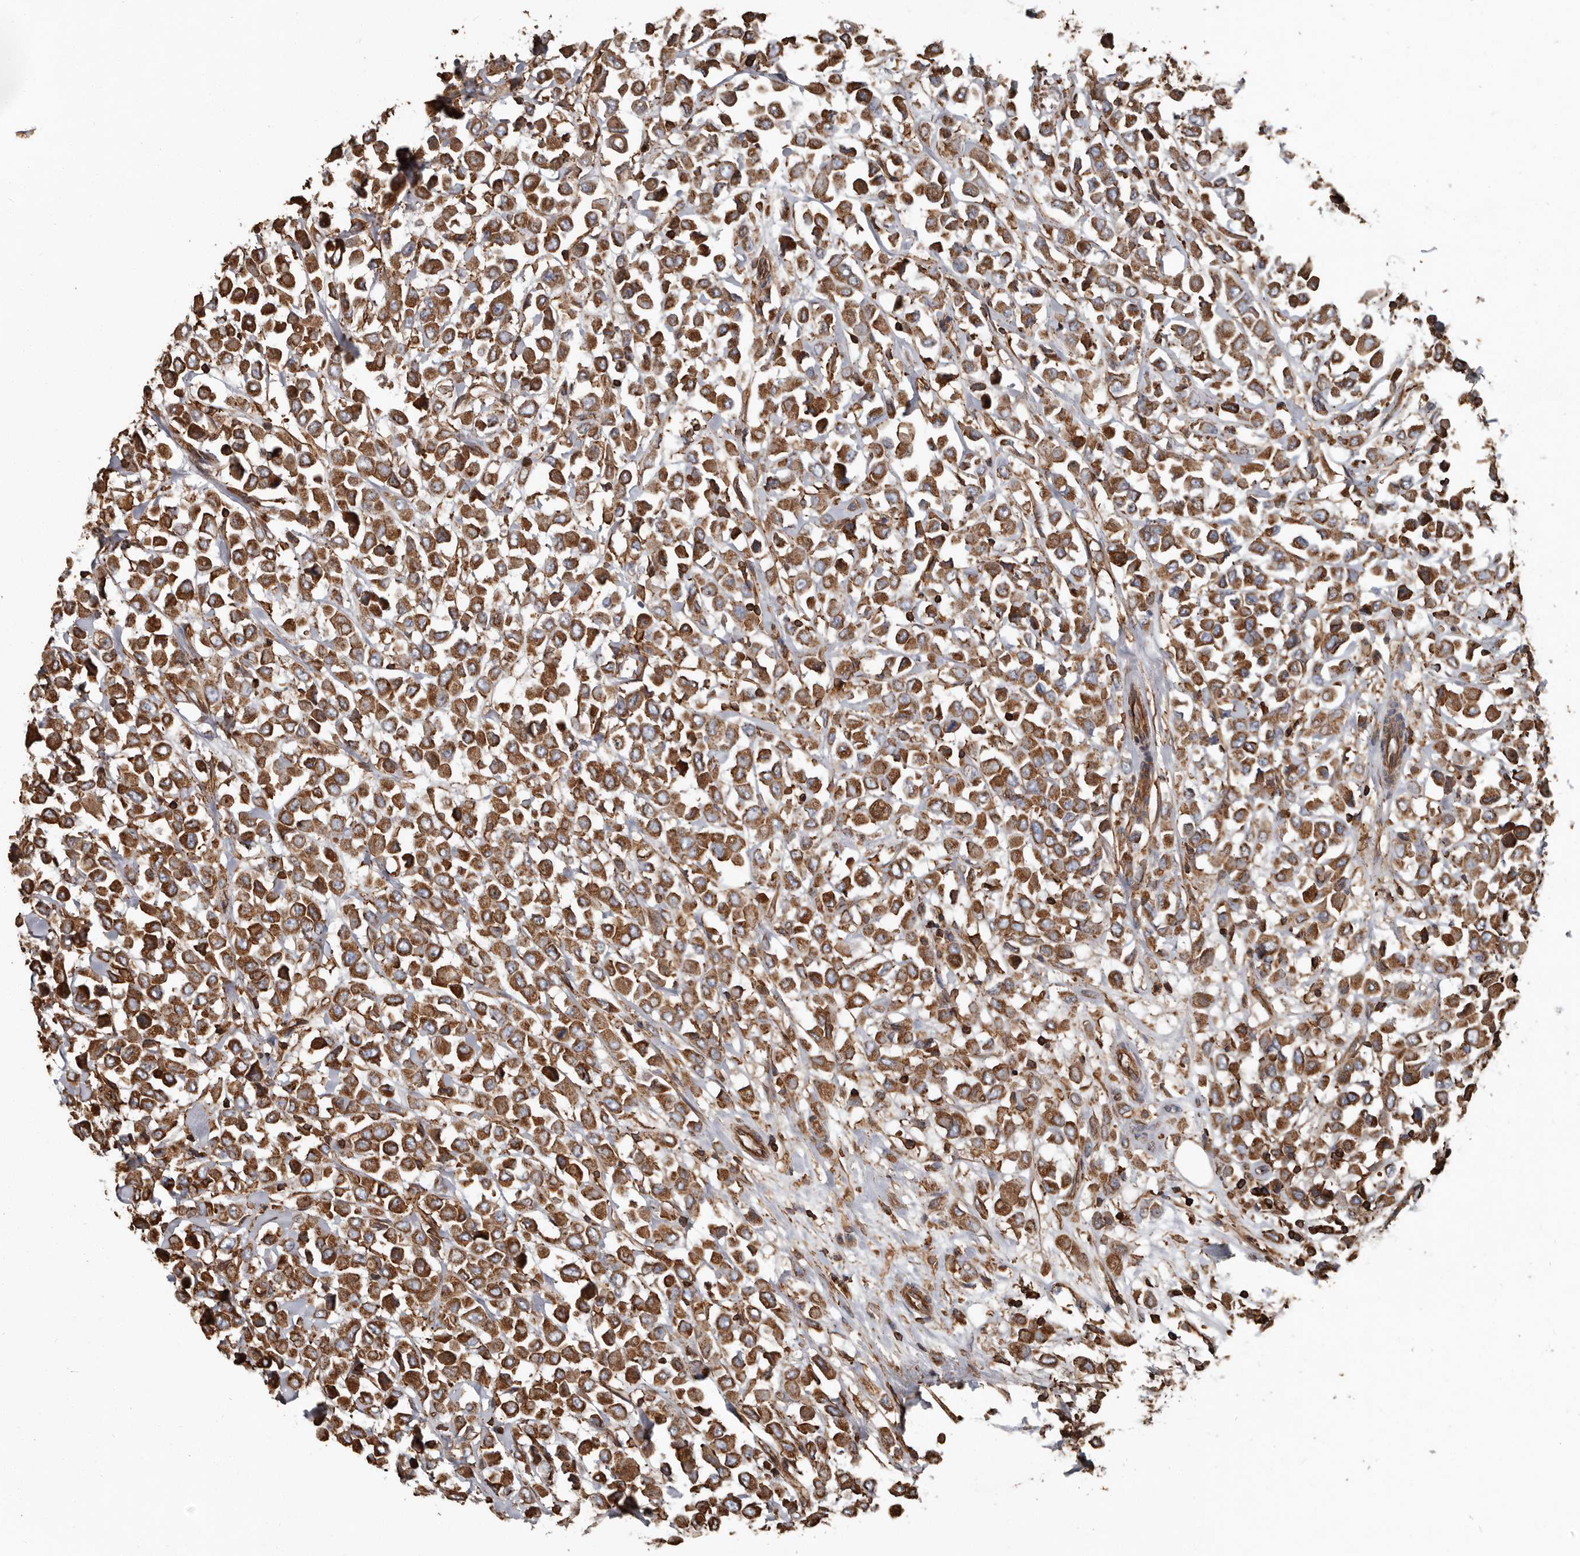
{"staining": {"intensity": "strong", "quantity": ">75%", "location": "cytoplasmic/membranous"}, "tissue": "breast cancer", "cell_type": "Tumor cells", "image_type": "cancer", "snomed": [{"axis": "morphology", "description": "Duct carcinoma"}, {"axis": "topography", "description": "Breast"}], "caption": "Protein staining displays strong cytoplasmic/membranous expression in approximately >75% of tumor cells in breast invasive ductal carcinoma.", "gene": "DENND6B", "patient": {"sex": "female", "age": 61}}